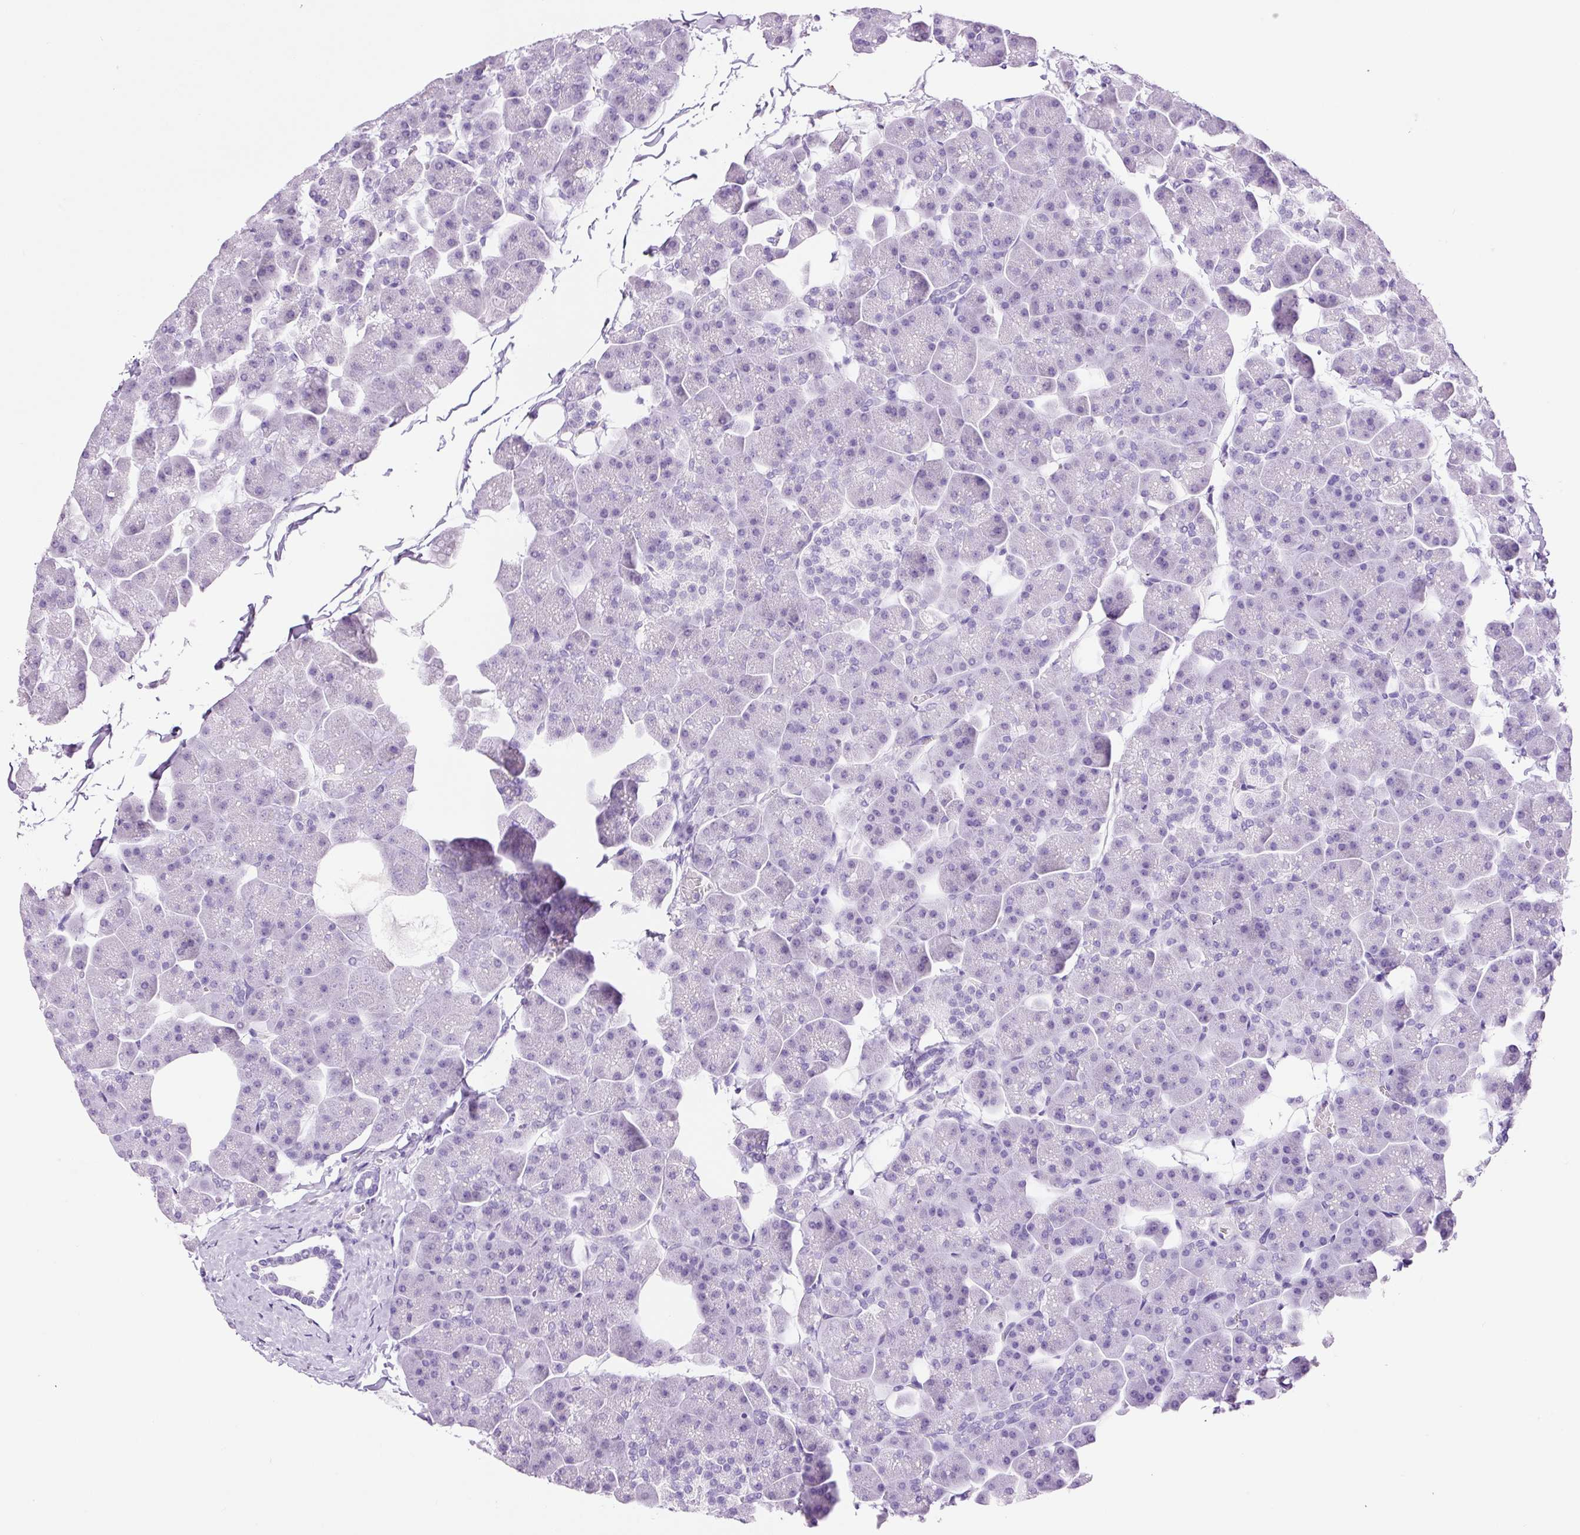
{"staining": {"intensity": "negative", "quantity": "none", "location": "none"}, "tissue": "pancreas", "cell_type": "Exocrine glandular cells", "image_type": "normal", "snomed": [{"axis": "morphology", "description": "Normal tissue, NOS"}, {"axis": "topography", "description": "Pancreas"}], "caption": "DAB (3,3'-diaminobenzidine) immunohistochemical staining of unremarkable human pancreas demonstrates no significant positivity in exocrine glandular cells.", "gene": "ADSS1", "patient": {"sex": "male", "age": 35}}